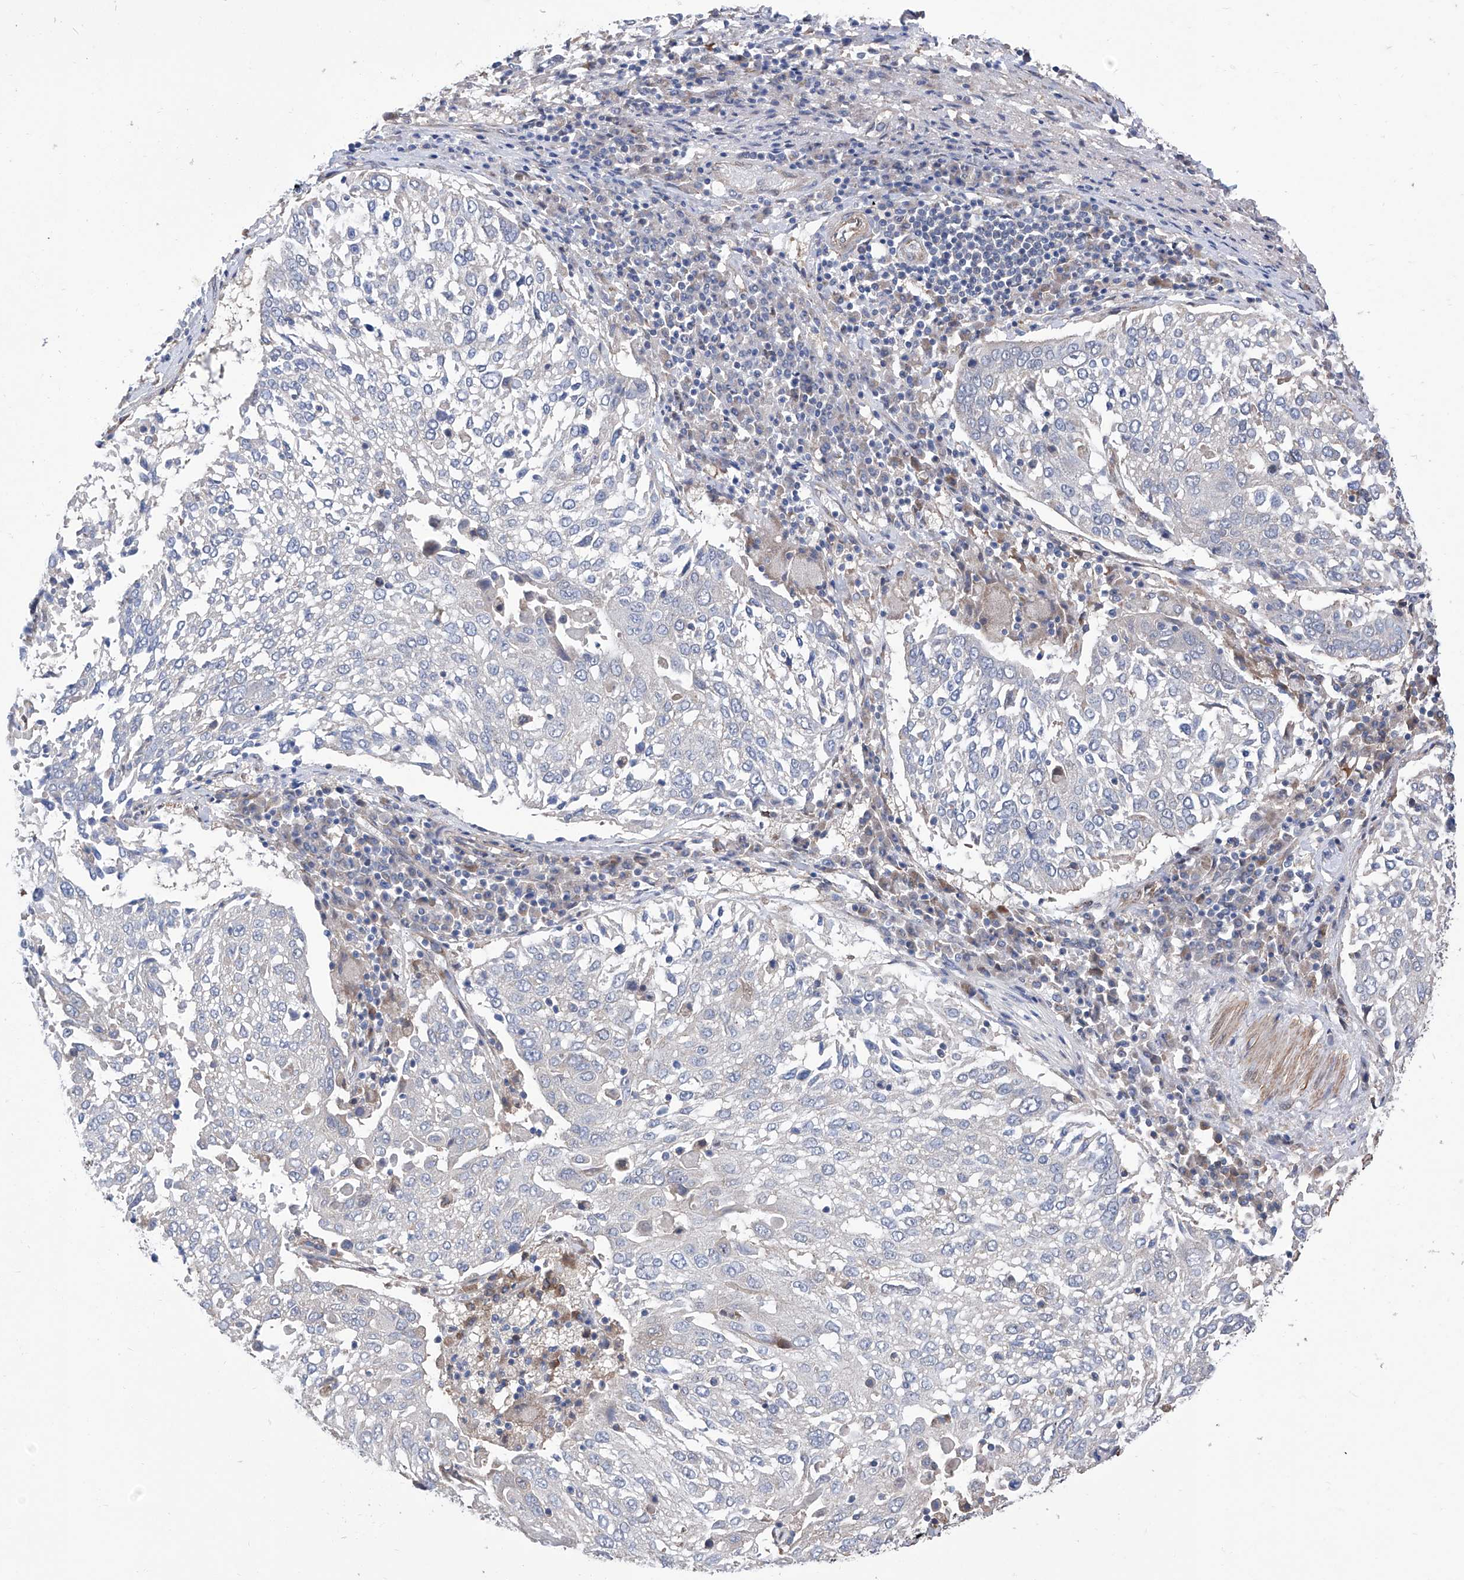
{"staining": {"intensity": "negative", "quantity": "none", "location": "none"}, "tissue": "lung cancer", "cell_type": "Tumor cells", "image_type": "cancer", "snomed": [{"axis": "morphology", "description": "Squamous cell carcinoma, NOS"}, {"axis": "topography", "description": "Lung"}], "caption": "This is an IHC photomicrograph of human squamous cell carcinoma (lung). There is no expression in tumor cells.", "gene": "SMS", "patient": {"sex": "male", "age": 65}}